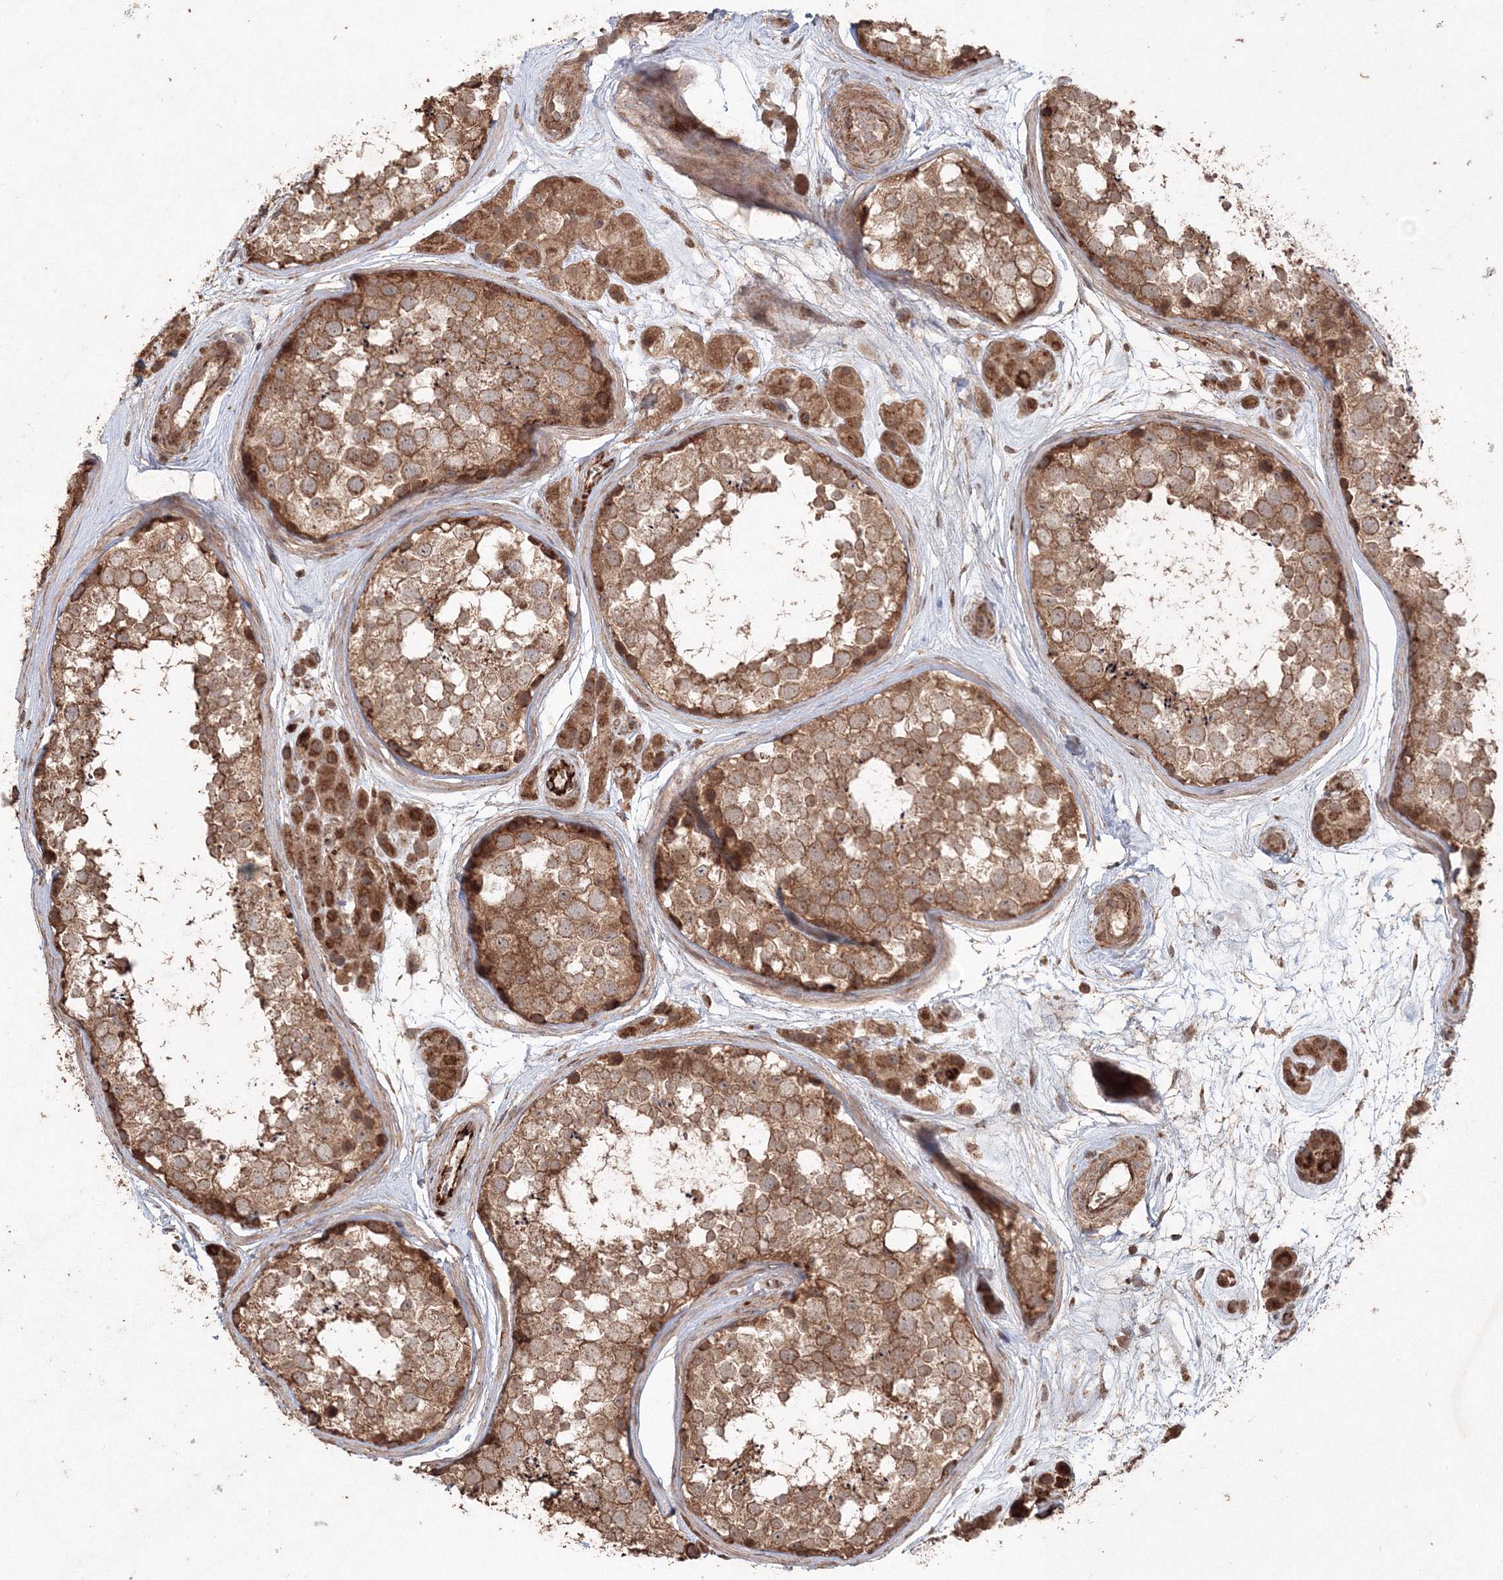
{"staining": {"intensity": "moderate", "quantity": ">75%", "location": "cytoplasmic/membranous"}, "tissue": "testis", "cell_type": "Cells in seminiferous ducts", "image_type": "normal", "snomed": [{"axis": "morphology", "description": "Normal tissue, NOS"}, {"axis": "topography", "description": "Testis"}], "caption": "Testis was stained to show a protein in brown. There is medium levels of moderate cytoplasmic/membranous expression in about >75% of cells in seminiferous ducts. (DAB (3,3'-diaminobenzidine) IHC, brown staining for protein, blue staining for nuclei).", "gene": "ANAPC16", "patient": {"sex": "male", "age": 56}}